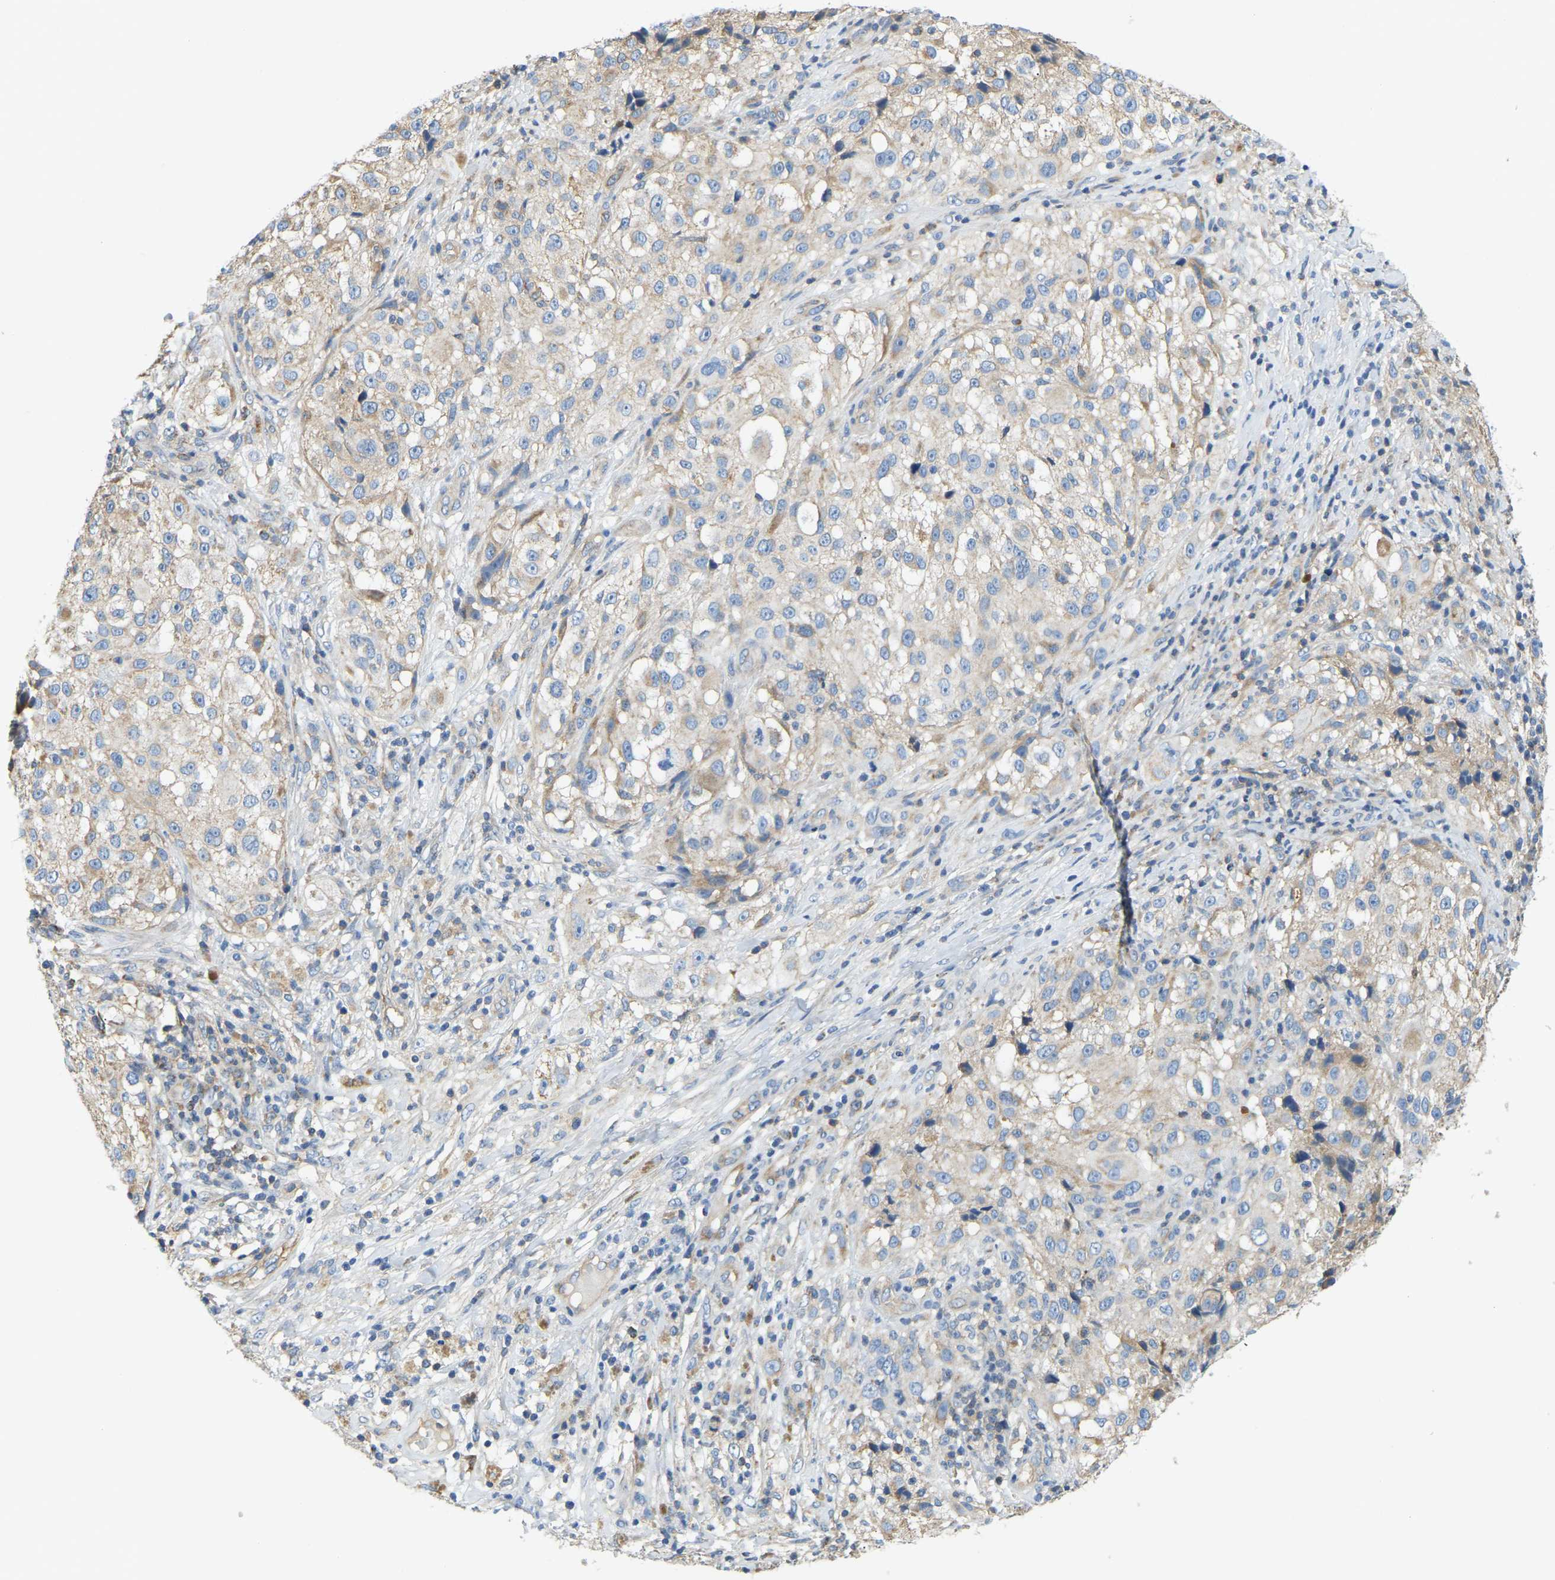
{"staining": {"intensity": "weak", "quantity": "25%-75%", "location": "cytoplasmic/membranous"}, "tissue": "melanoma", "cell_type": "Tumor cells", "image_type": "cancer", "snomed": [{"axis": "morphology", "description": "Necrosis, NOS"}, {"axis": "morphology", "description": "Malignant melanoma, NOS"}, {"axis": "topography", "description": "Skin"}], "caption": "Protein expression analysis of malignant melanoma shows weak cytoplasmic/membranous expression in approximately 25%-75% of tumor cells.", "gene": "AHNAK", "patient": {"sex": "female", "age": 87}}